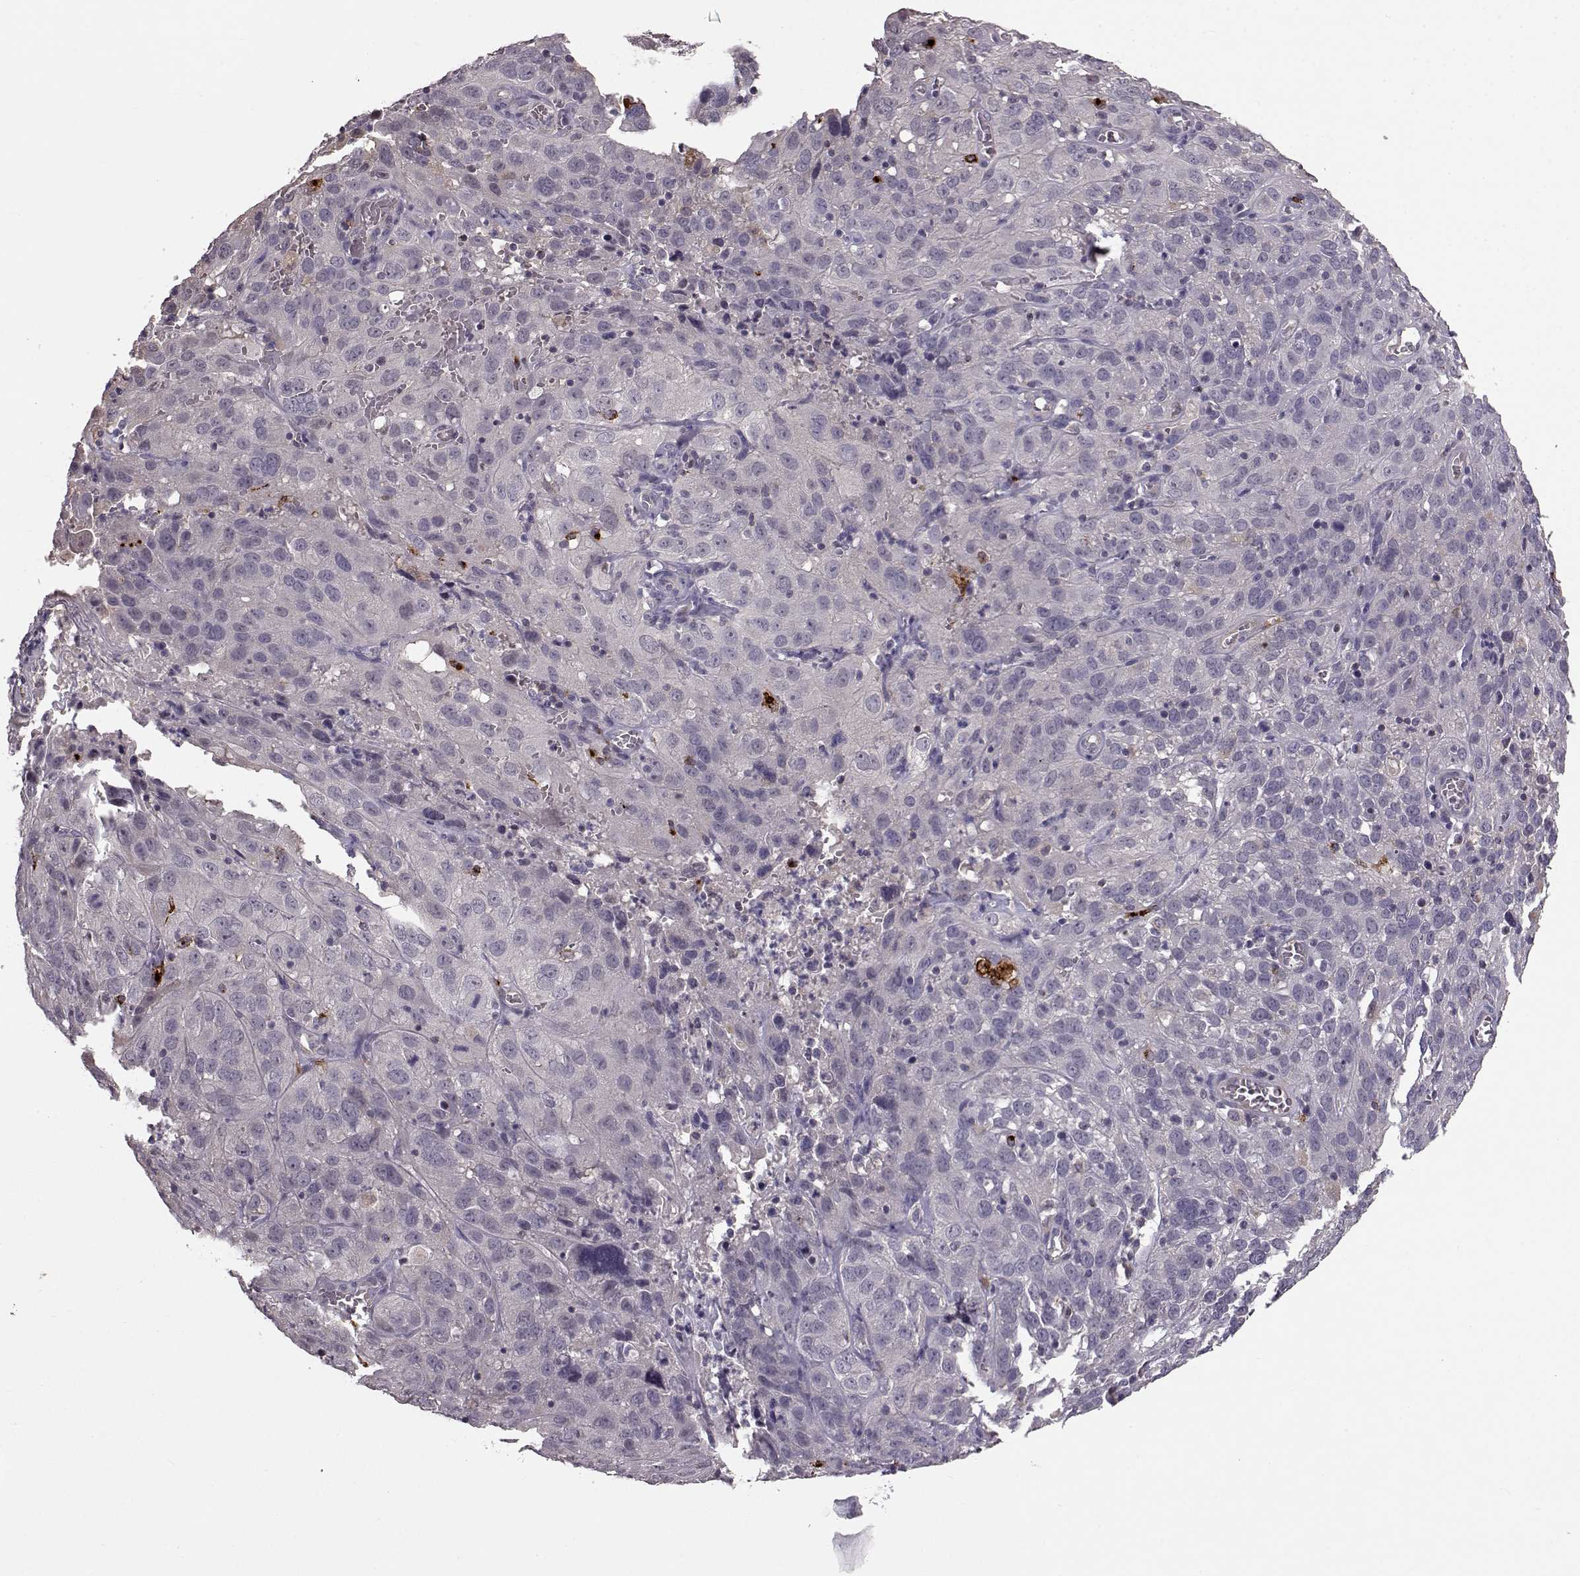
{"staining": {"intensity": "negative", "quantity": "none", "location": "none"}, "tissue": "cervical cancer", "cell_type": "Tumor cells", "image_type": "cancer", "snomed": [{"axis": "morphology", "description": "Squamous cell carcinoma, NOS"}, {"axis": "topography", "description": "Cervix"}], "caption": "Immunohistochemistry (IHC) of human cervical squamous cell carcinoma reveals no staining in tumor cells. (Brightfield microscopy of DAB (3,3'-diaminobenzidine) immunohistochemistry (IHC) at high magnification).", "gene": "CCNF", "patient": {"sex": "female", "age": 32}}